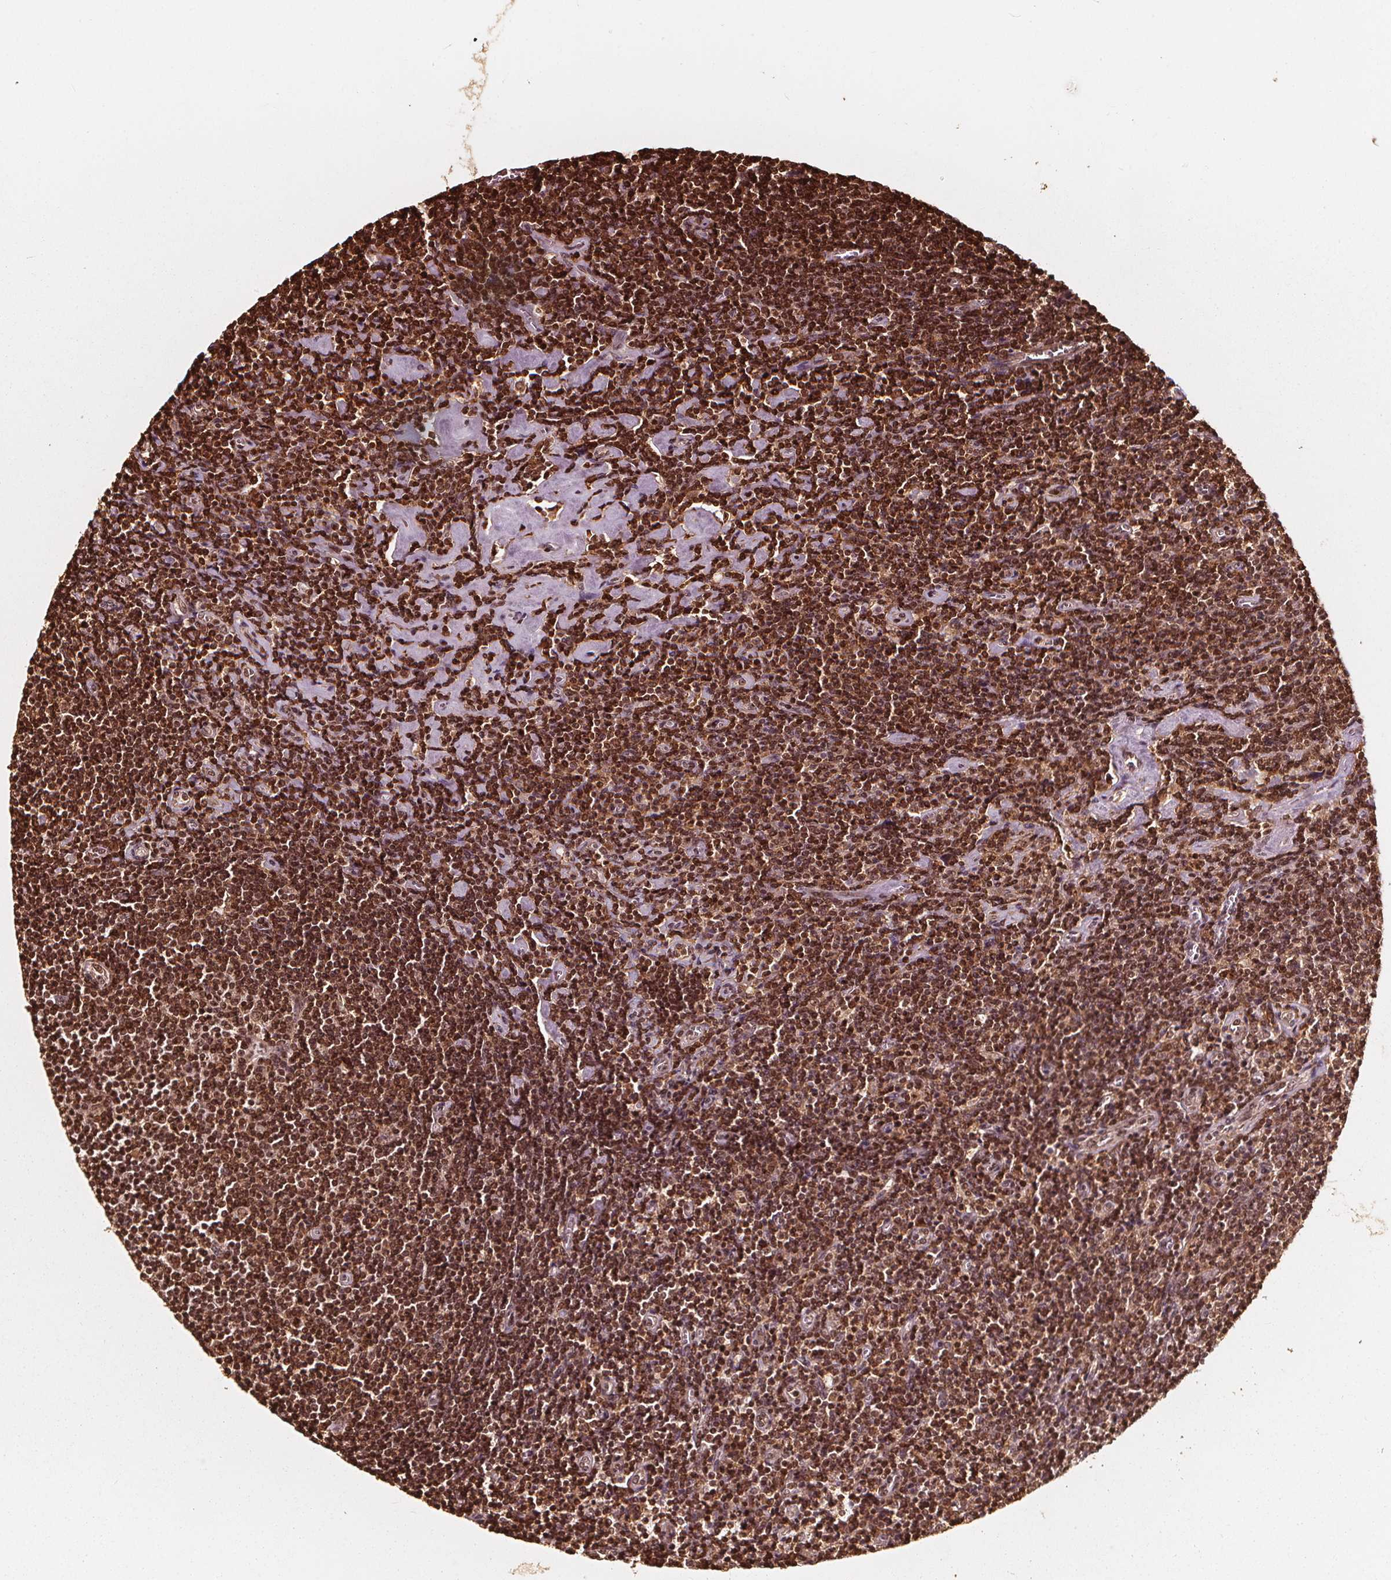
{"staining": {"intensity": "moderate", "quantity": ">75%", "location": "nuclear"}, "tissue": "lymphoma", "cell_type": "Tumor cells", "image_type": "cancer", "snomed": [{"axis": "morphology", "description": "Hodgkin's disease, NOS"}, {"axis": "topography", "description": "Lymph node"}], "caption": "A micrograph showing moderate nuclear positivity in about >75% of tumor cells in Hodgkin's disease, as visualized by brown immunohistochemical staining.", "gene": "EXOSC9", "patient": {"sex": "male", "age": 40}}